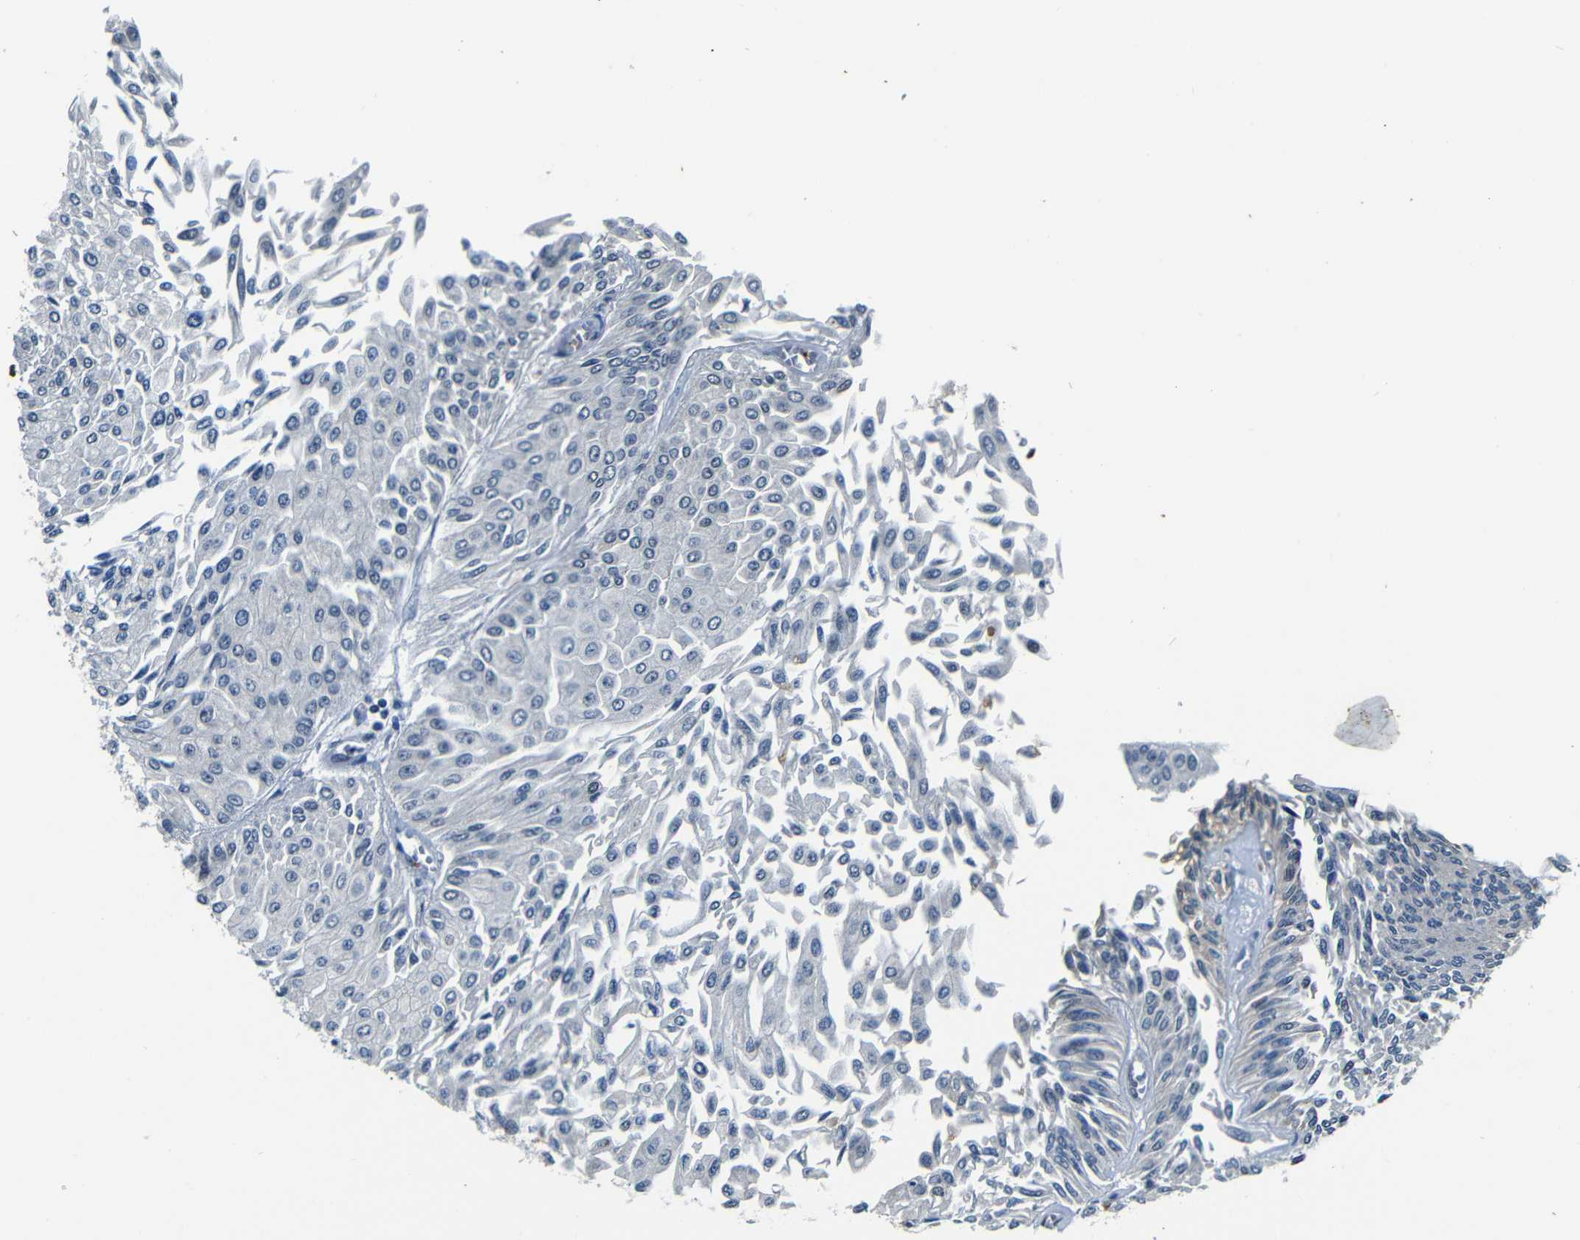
{"staining": {"intensity": "negative", "quantity": "none", "location": "none"}, "tissue": "urothelial cancer", "cell_type": "Tumor cells", "image_type": "cancer", "snomed": [{"axis": "morphology", "description": "Urothelial carcinoma, Low grade"}, {"axis": "topography", "description": "Urinary bladder"}], "caption": "An immunohistochemistry (IHC) image of low-grade urothelial carcinoma is shown. There is no staining in tumor cells of low-grade urothelial carcinoma.", "gene": "FOXD4", "patient": {"sex": "male", "age": 67}}